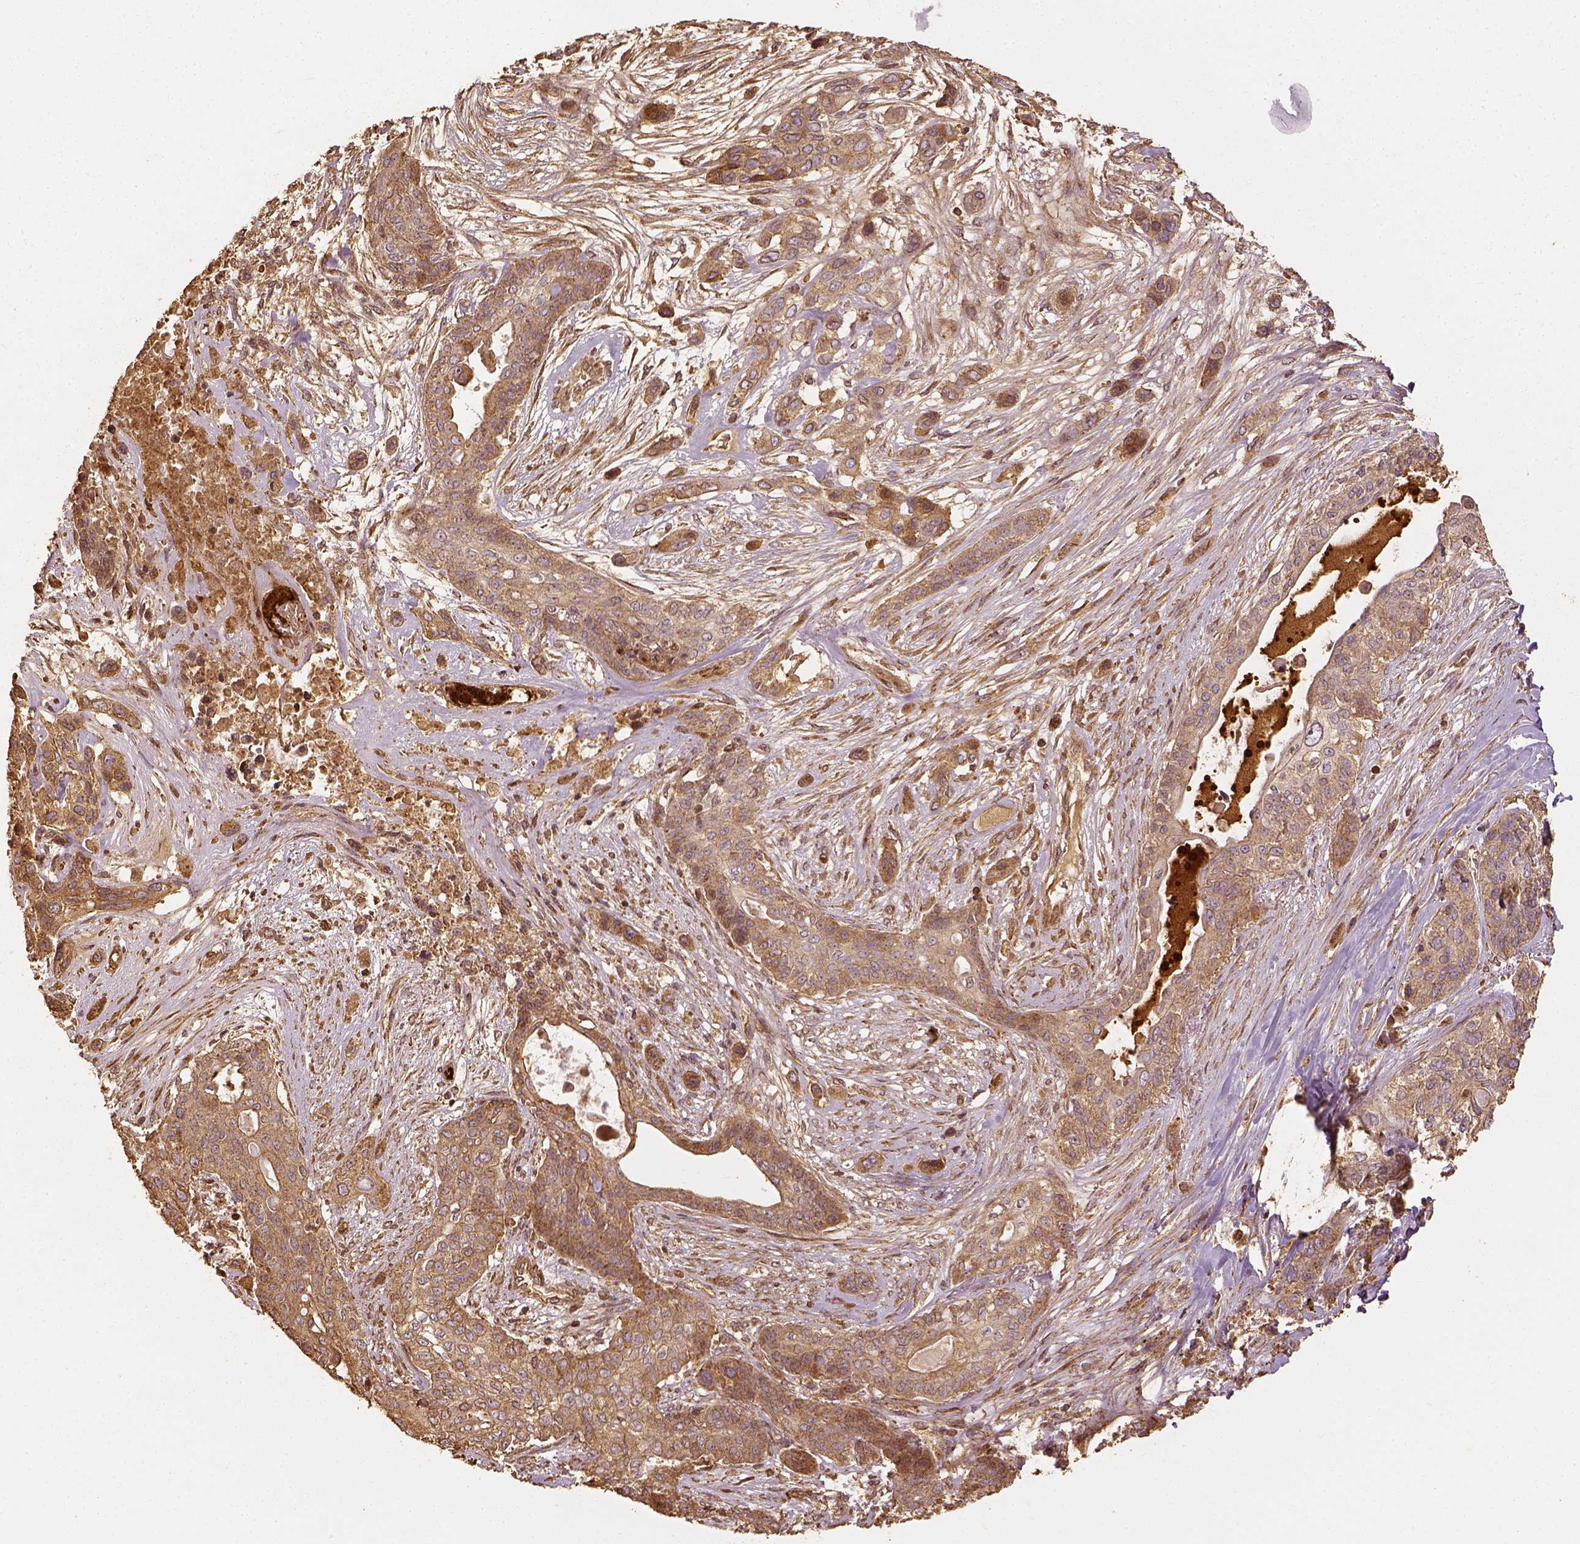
{"staining": {"intensity": "weak", "quantity": ">75%", "location": "cytoplasmic/membranous"}, "tissue": "lung cancer", "cell_type": "Tumor cells", "image_type": "cancer", "snomed": [{"axis": "morphology", "description": "Squamous cell carcinoma, NOS"}, {"axis": "topography", "description": "Lung"}], "caption": "Weak cytoplasmic/membranous staining is seen in approximately >75% of tumor cells in squamous cell carcinoma (lung). Nuclei are stained in blue.", "gene": "VEGFA", "patient": {"sex": "female", "age": 70}}